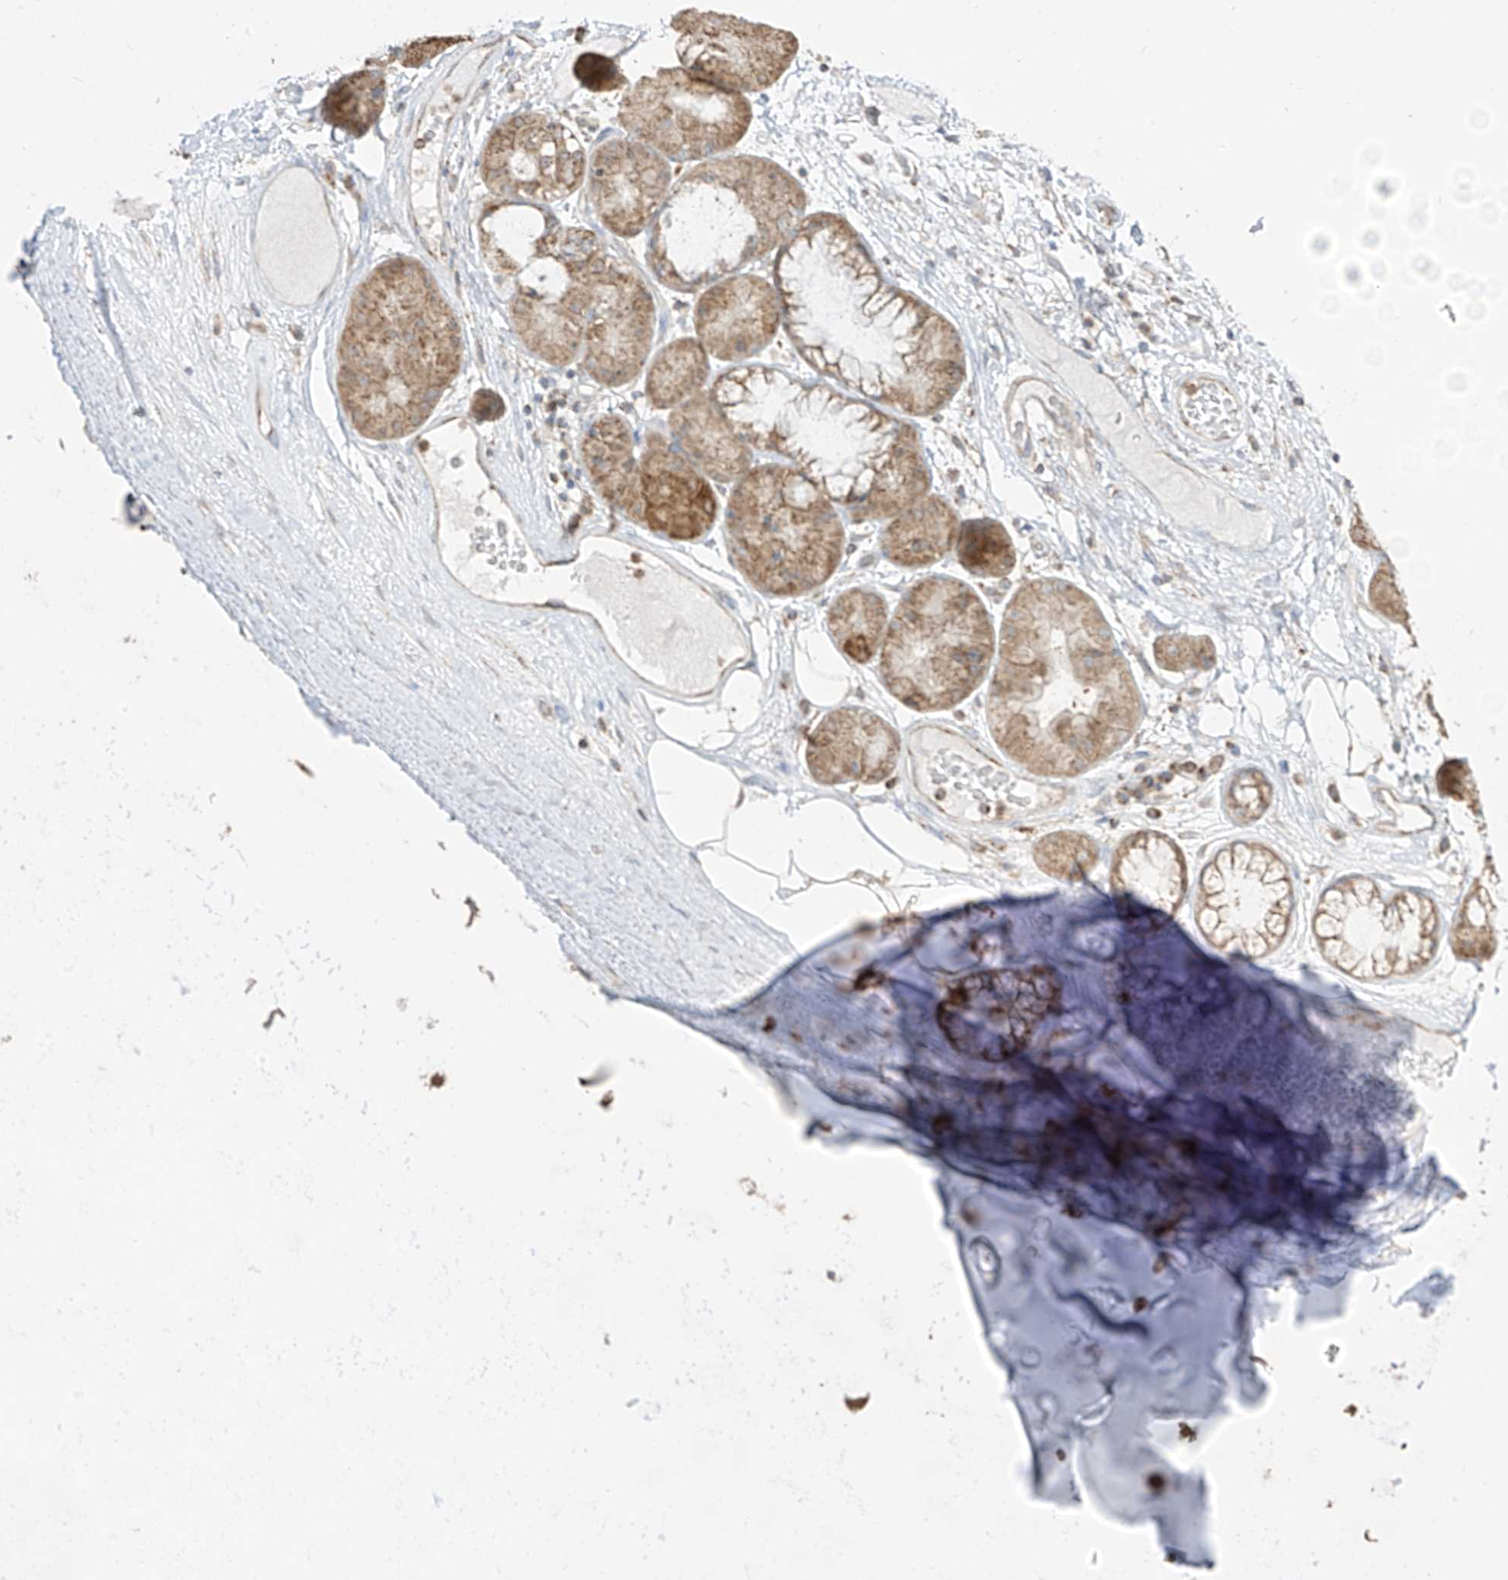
{"staining": {"intensity": "weak", "quantity": "<25%", "location": "cytoplasmic/membranous"}, "tissue": "adipose tissue", "cell_type": "Adipocytes", "image_type": "normal", "snomed": [{"axis": "morphology", "description": "Normal tissue, NOS"}, {"axis": "morphology", "description": "Squamous cell carcinoma, NOS"}, {"axis": "topography", "description": "Lymph node"}, {"axis": "topography", "description": "Bronchus"}, {"axis": "topography", "description": "Lung"}], "caption": "There is no significant staining in adipocytes of adipose tissue.", "gene": "ETHE1", "patient": {"sex": "male", "age": 66}}